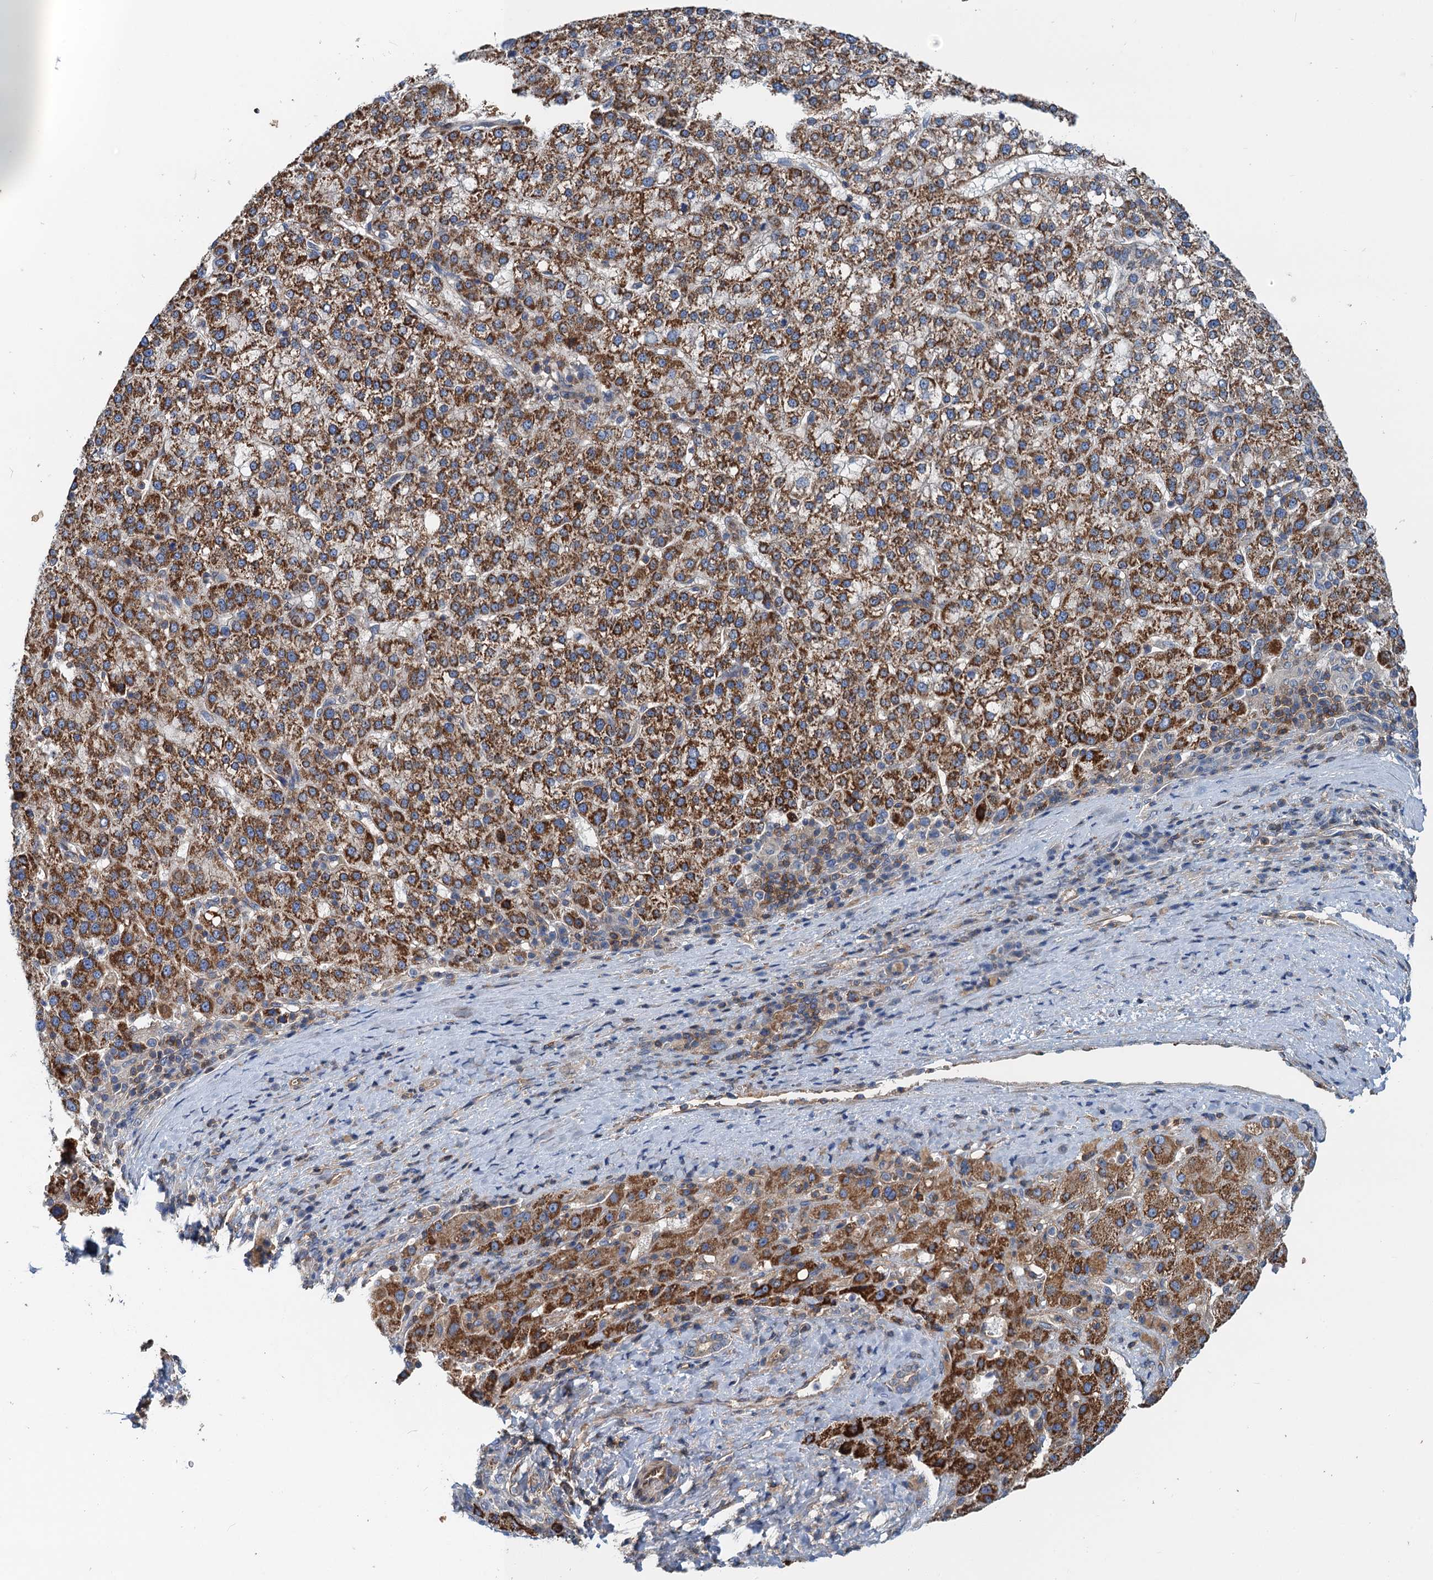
{"staining": {"intensity": "strong", "quantity": ">75%", "location": "cytoplasmic/membranous"}, "tissue": "liver cancer", "cell_type": "Tumor cells", "image_type": "cancer", "snomed": [{"axis": "morphology", "description": "Carcinoma, Hepatocellular, NOS"}, {"axis": "topography", "description": "Liver"}], "caption": "Immunohistochemistry (DAB) staining of hepatocellular carcinoma (liver) displays strong cytoplasmic/membranous protein staining in about >75% of tumor cells.", "gene": "ROGDI", "patient": {"sex": "female", "age": 58}}